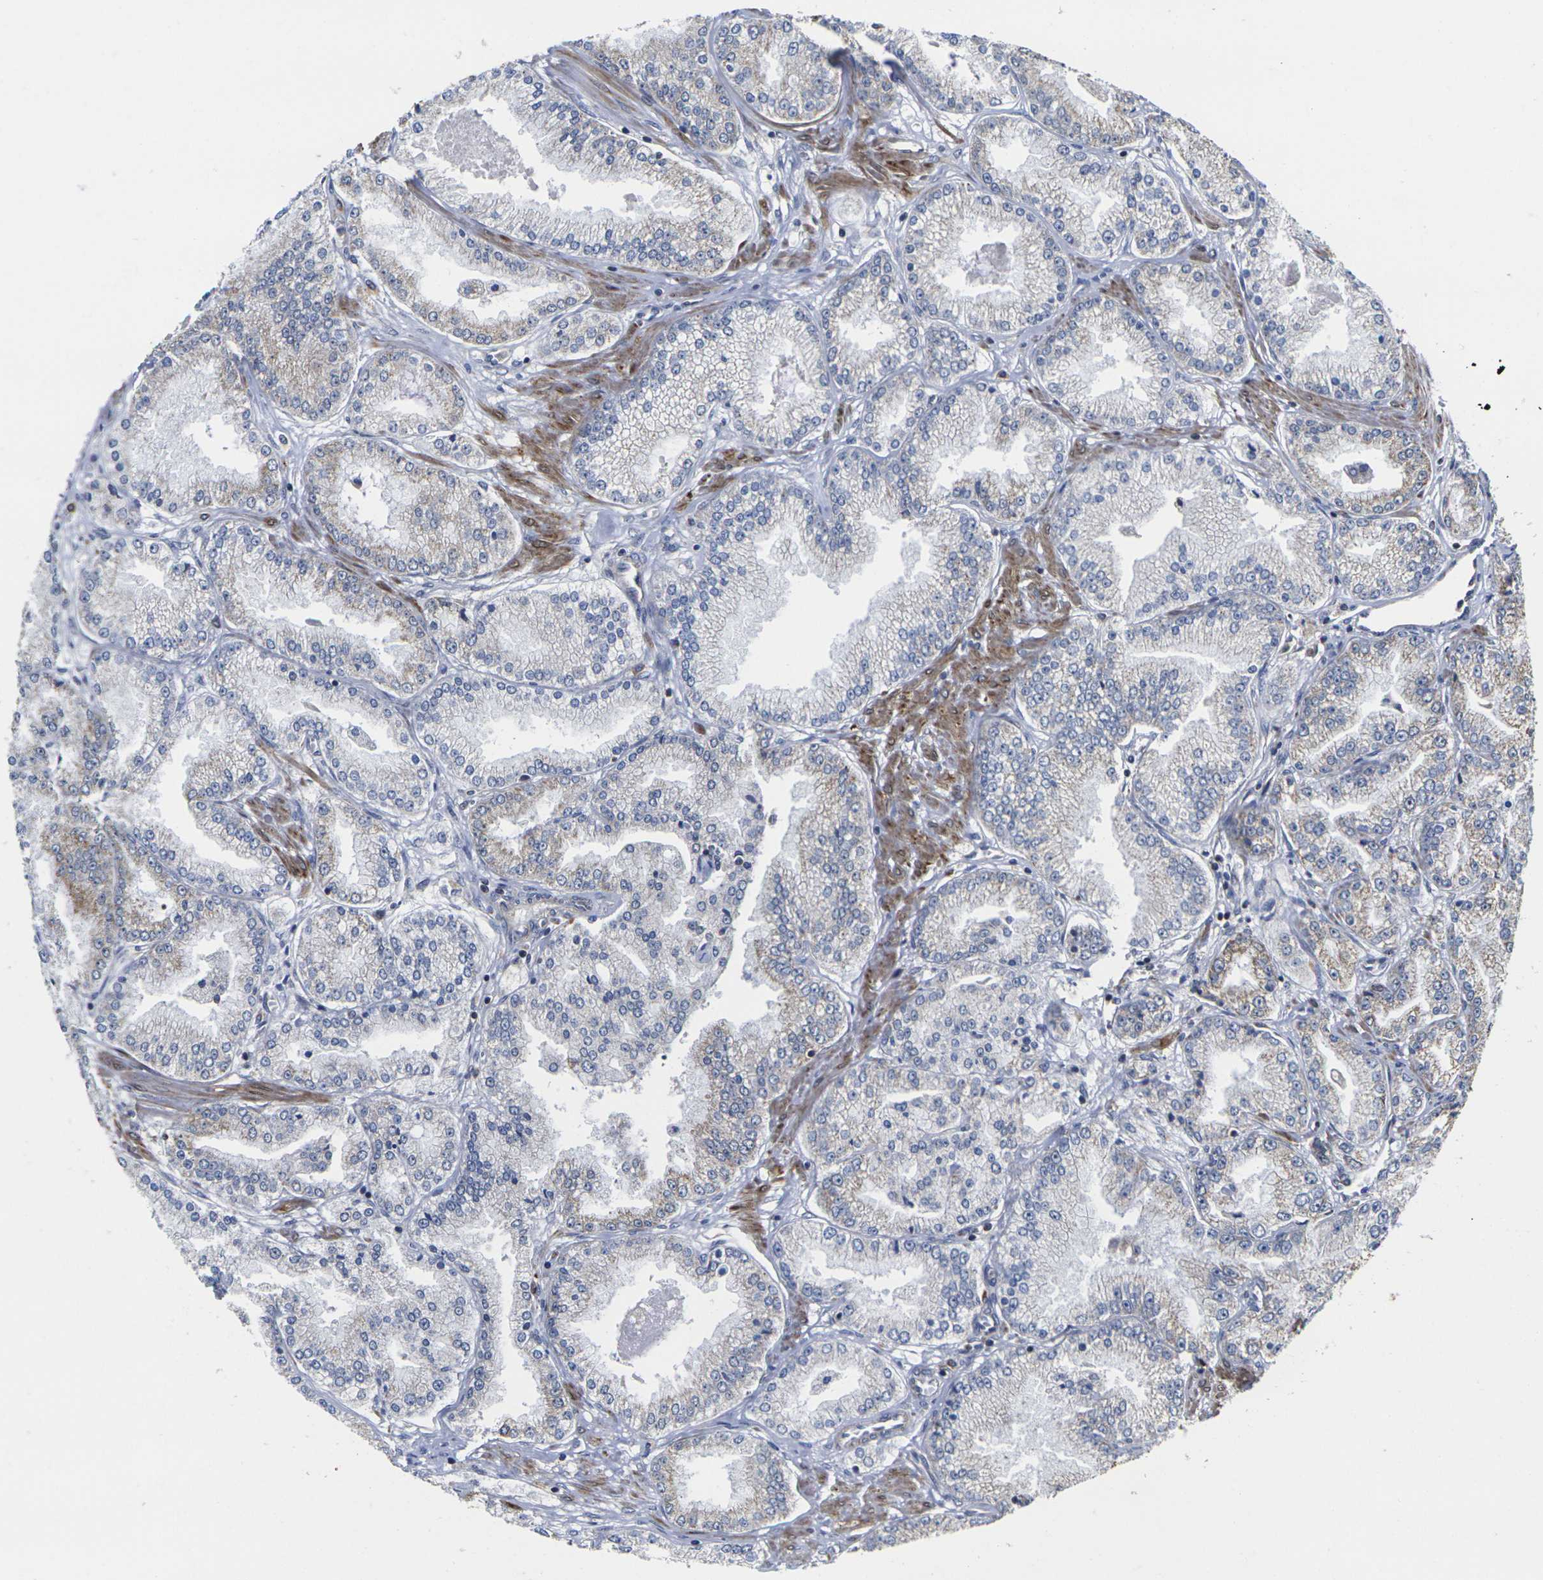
{"staining": {"intensity": "weak", "quantity": "<25%", "location": "cytoplasmic/membranous"}, "tissue": "prostate cancer", "cell_type": "Tumor cells", "image_type": "cancer", "snomed": [{"axis": "morphology", "description": "Adenocarcinoma, High grade"}, {"axis": "topography", "description": "Prostate"}], "caption": "Immunohistochemical staining of high-grade adenocarcinoma (prostate) reveals no significant expression in tumor cells.", "gene": "P2RY11", "patient": {"sex": "male", "age": 61}}